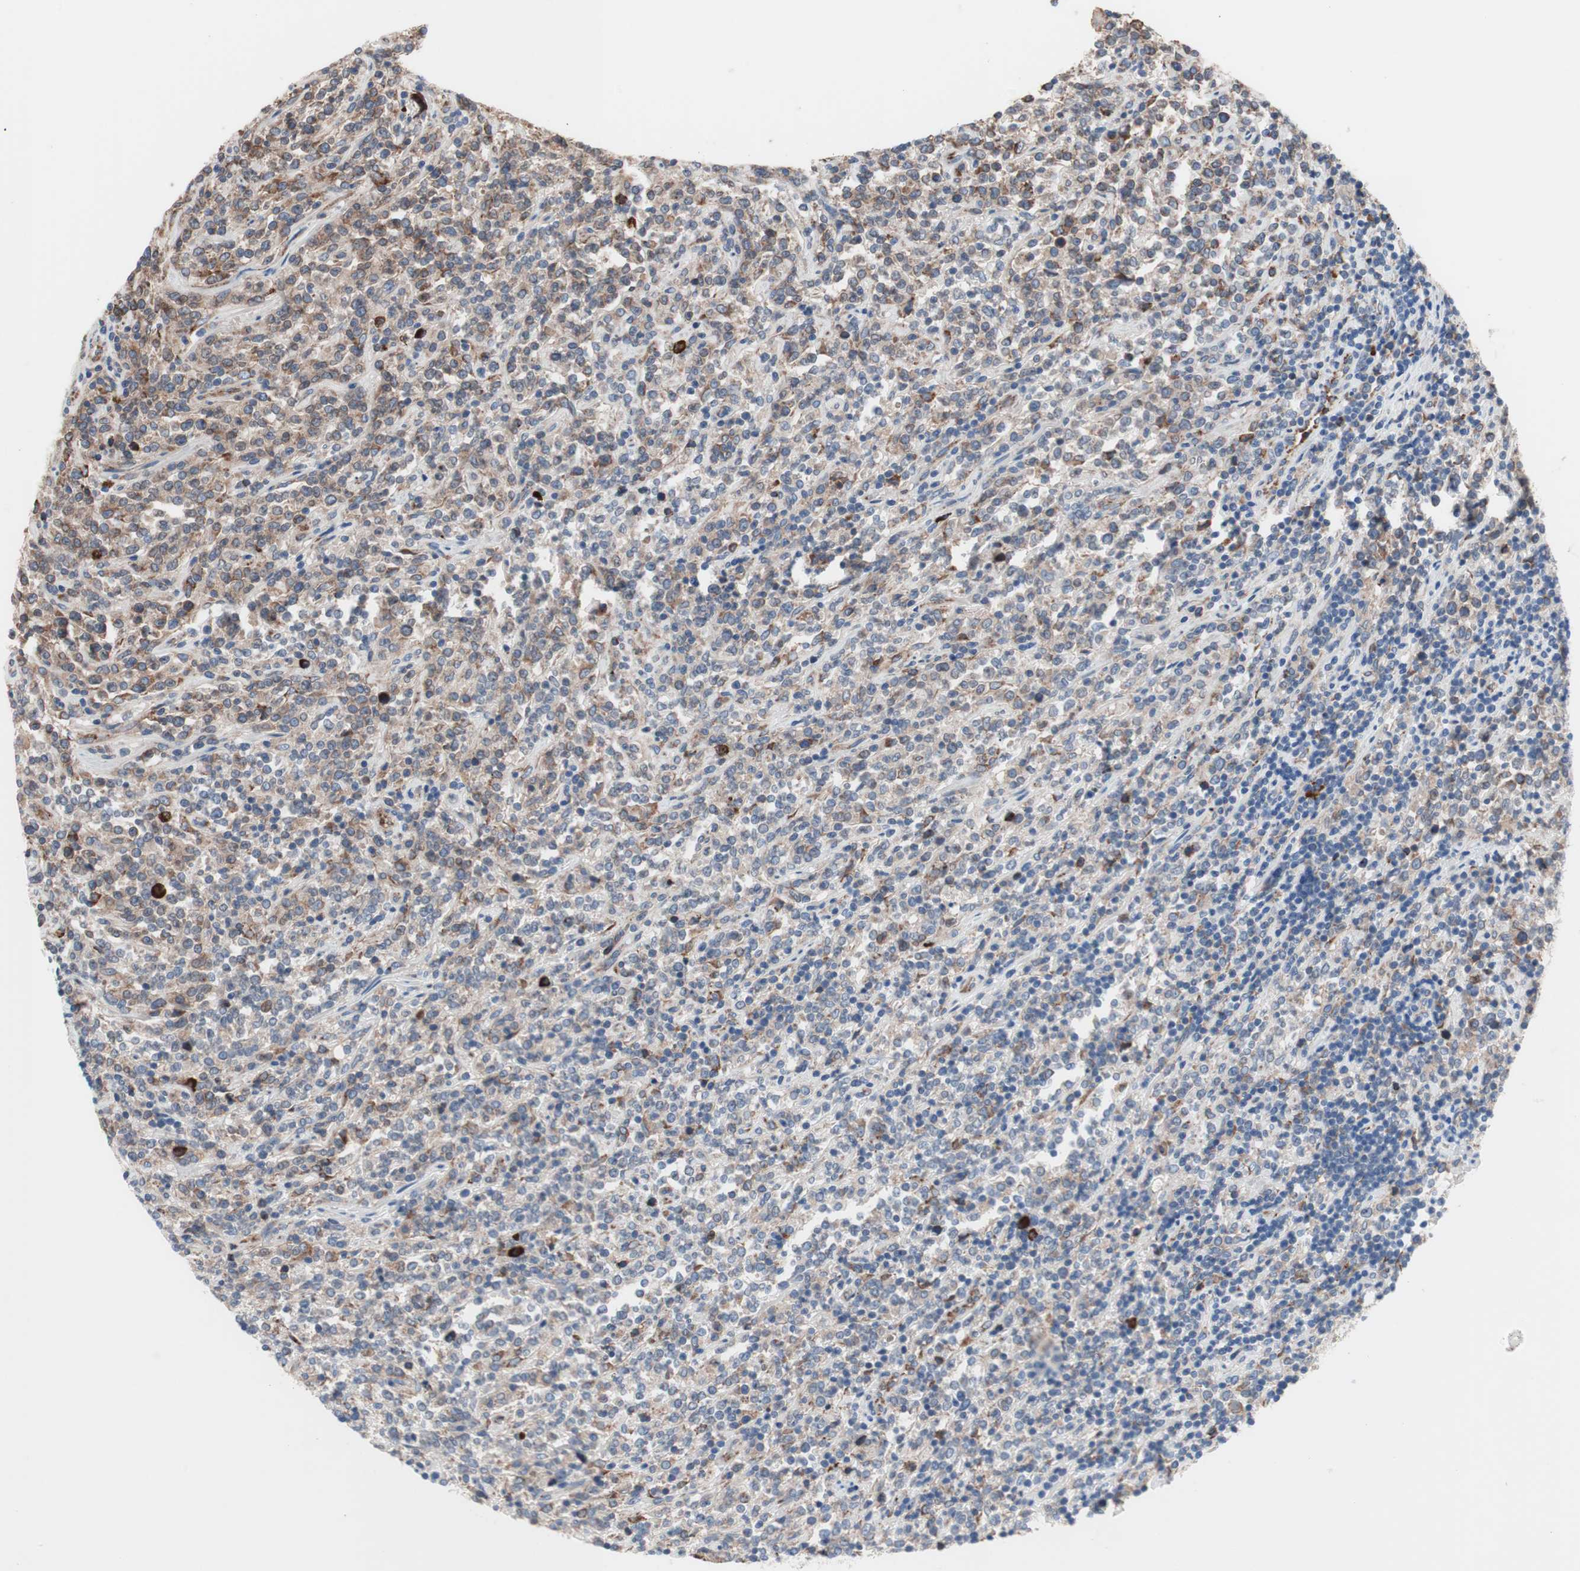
{"staining": {"intensity": "weak", "quantity": "25%-75%", "location": "cytoplasmic/membranous"}, "tissue": "lymphoma", "cell_type": "Tumor cells", "image_type": "cancer", "snomed": [{"axis": "morphology", "description": "Malignant lymphoma, non-Hodgkin's type, High grade"}, {"axis": "topography", "description": "Soft tissue"}], "caption": "This histopathology image reveals IHC staining of human lymphoma, with low weak cytoplasmic/membranous staining in about 25%-75% of tumor cells.", "gene": "SLC27A4", "patient": {"sex": "male", "age": 18}}